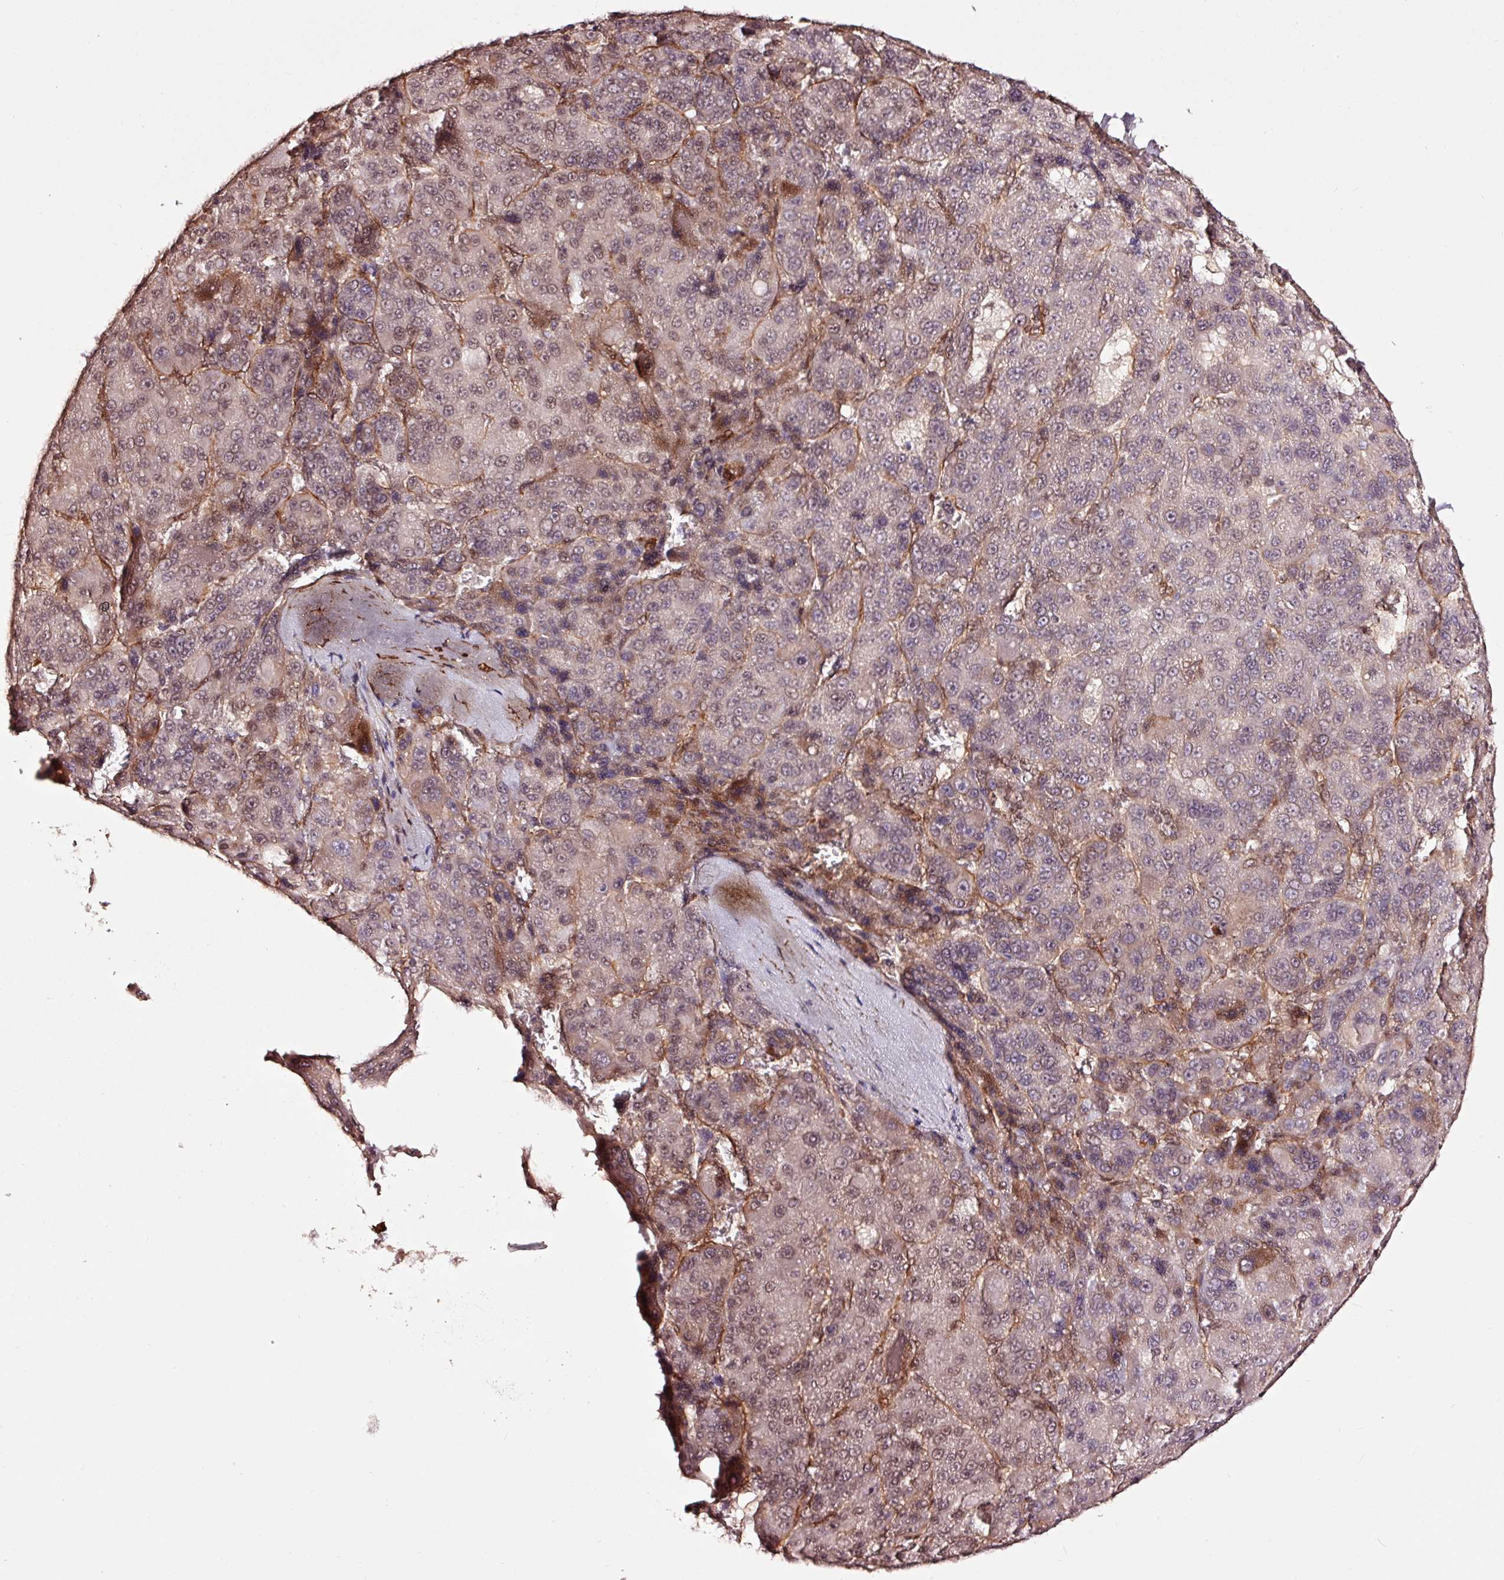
{"staining": {"intensity": "moderate", "quantity": "25%-75%", "location": "nuclear"}, "tissue": "liver cancer", "cell_type": "Tumor cells", "image_type": "cancer", "snomed": [{"axis": "morphology", "description": "Carcinoma, Hepatocellular, NOS"}, {"axis": "topography", "description": "Liver"}], "caption": "The histopathology image demonstrates immunohistochemical staining of liver cancer (hepatocellular carcinoma). There is moderate nuclear positivity is appreciated in approximately 25%-75% of tumor cells.", "gene": "TPM1", "patient": {"sex": "male", "age": 76}}